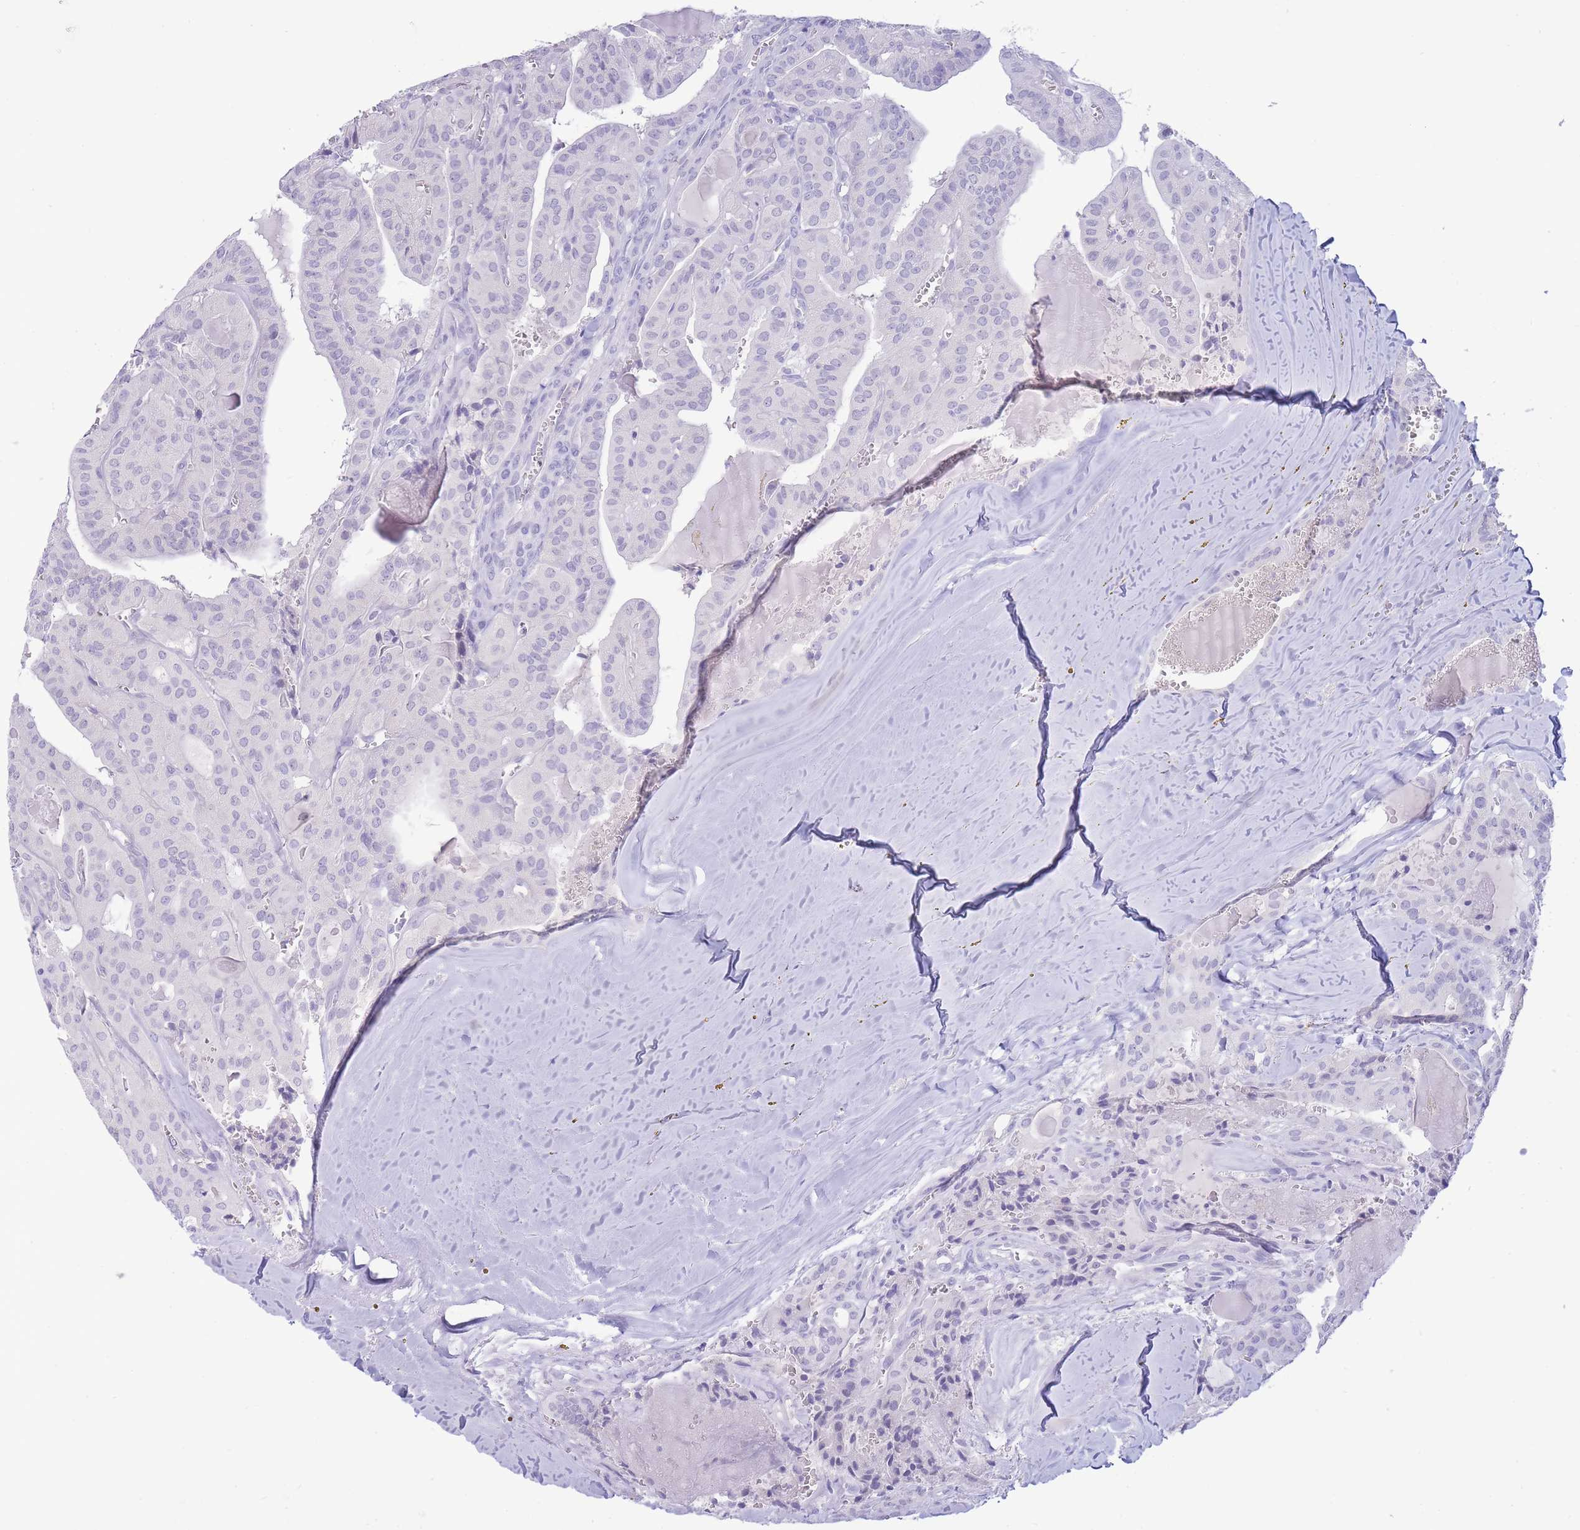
{"staining": {"intensity": "negative", "quantity": "none", "location": "none"}, "tissue": "thyroid cancer", "cell_type": "Tumor cells", "image_type": "cancer", "snomed": [{"axis": "morphology", "description": "Papillary adenocarcinoma, NOS"}, {"axis": "topography", "description": "Thyroid gland"}], "caption": "Immunohistochemical staining of human thyroid cancer demonstrates no significant positivity in tumor cells.", "gene": "ASAP3", "patient": {"sex": "male", "age": 52}}